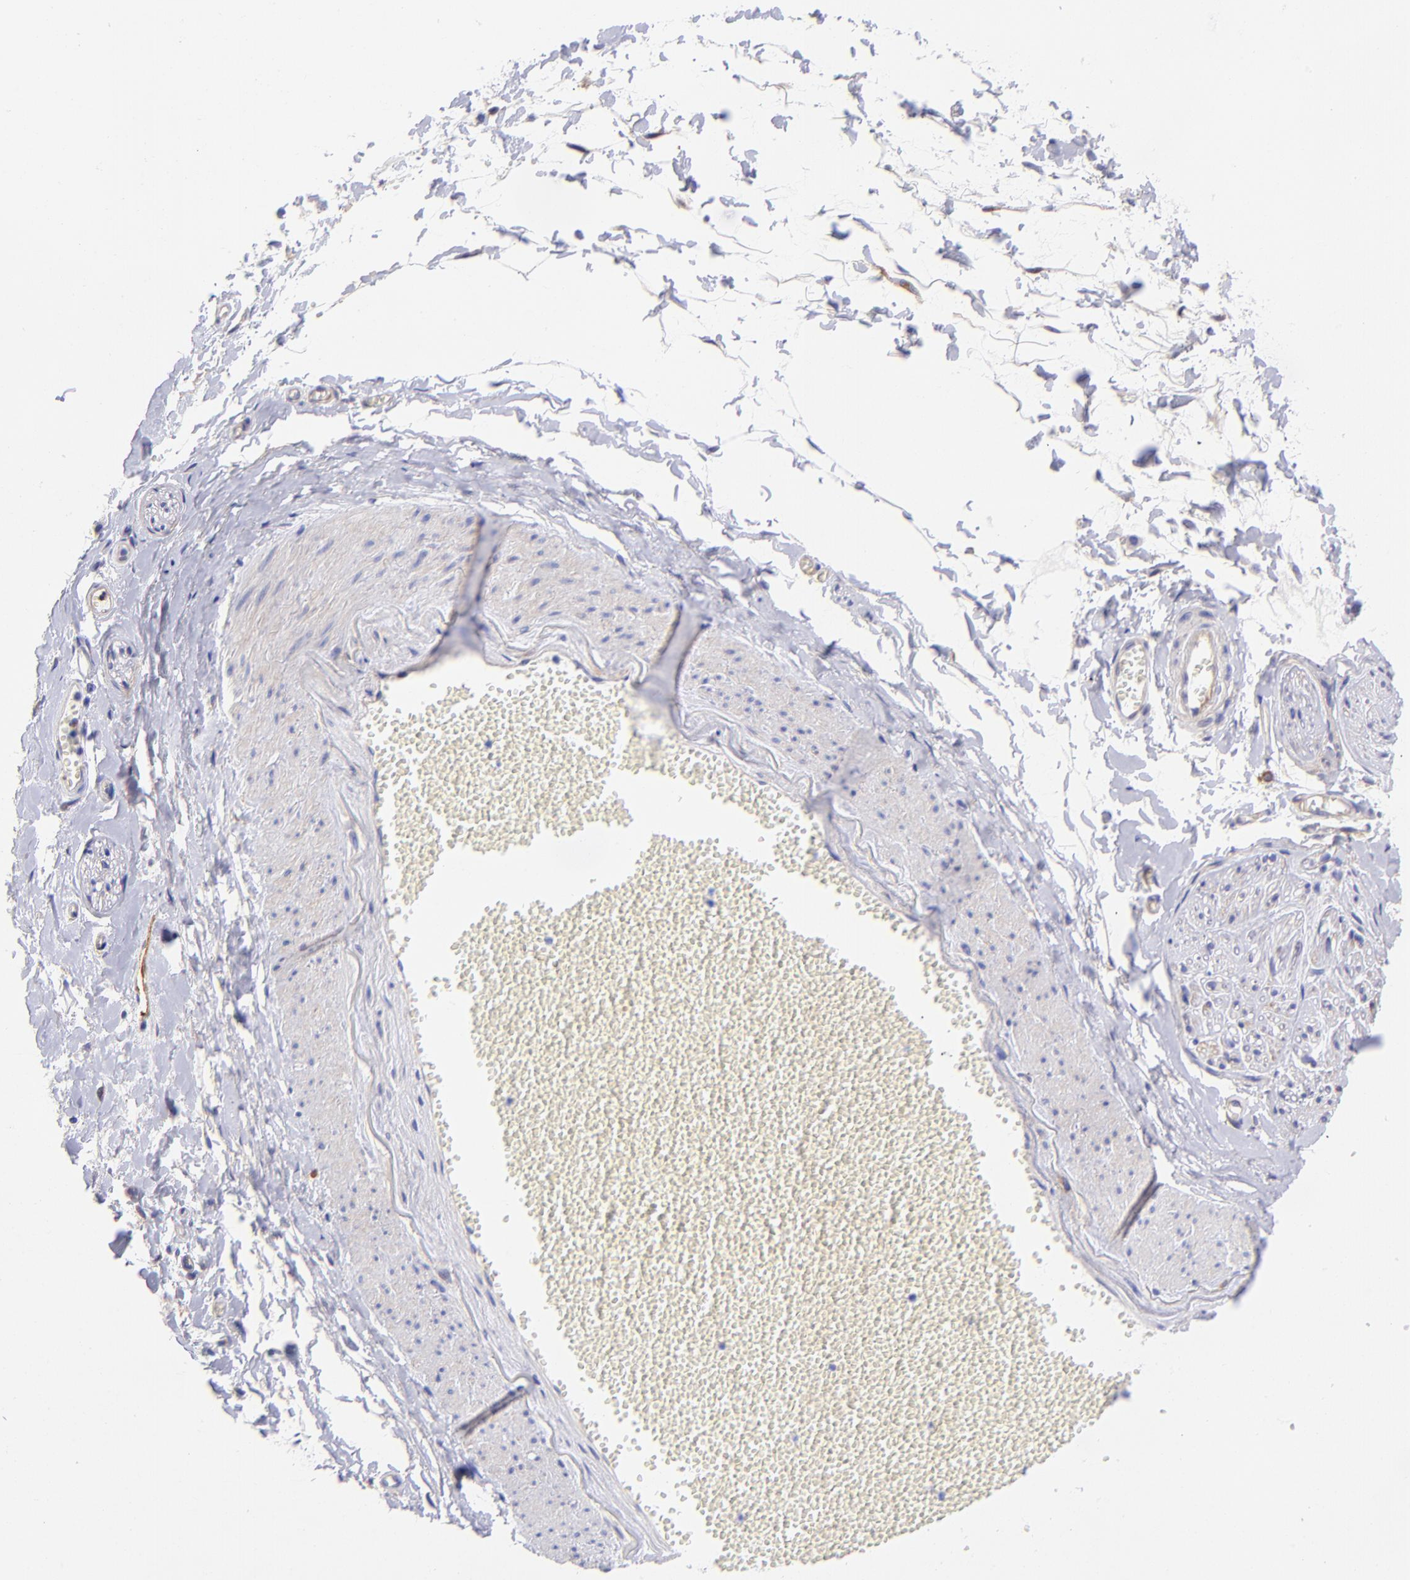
{"staining": {"intensity": "negative", "quantity": "none", "location": "none"}, "tissue": "adipose tissue", "cell_type": "Adipocytes", "image_type": "normal", "snomed": [{"axis": "morphology", "description": "Normal tissue, NOS"}, {"axis": "morphology", "description": "Inflammation, NOS"}, {"axis": "topography", "description": "Salivary gland"}, {"axis": "topography", "description": "Peripheral nerve tissue"}], "caption": "A high-resolution photomicrograph shows immunohistochemistry (IHC) staining of unremarkable adipose tissue, which reveals no significant expression in adipocytes. The staining was performed using DAB to visualize the protein expression in brown, while the nuclei were stained in blue with hematoxylin (Magnification: 20x).", "gene": "PPFIBP1", "patient": {"sex": "female", "age": 75}}